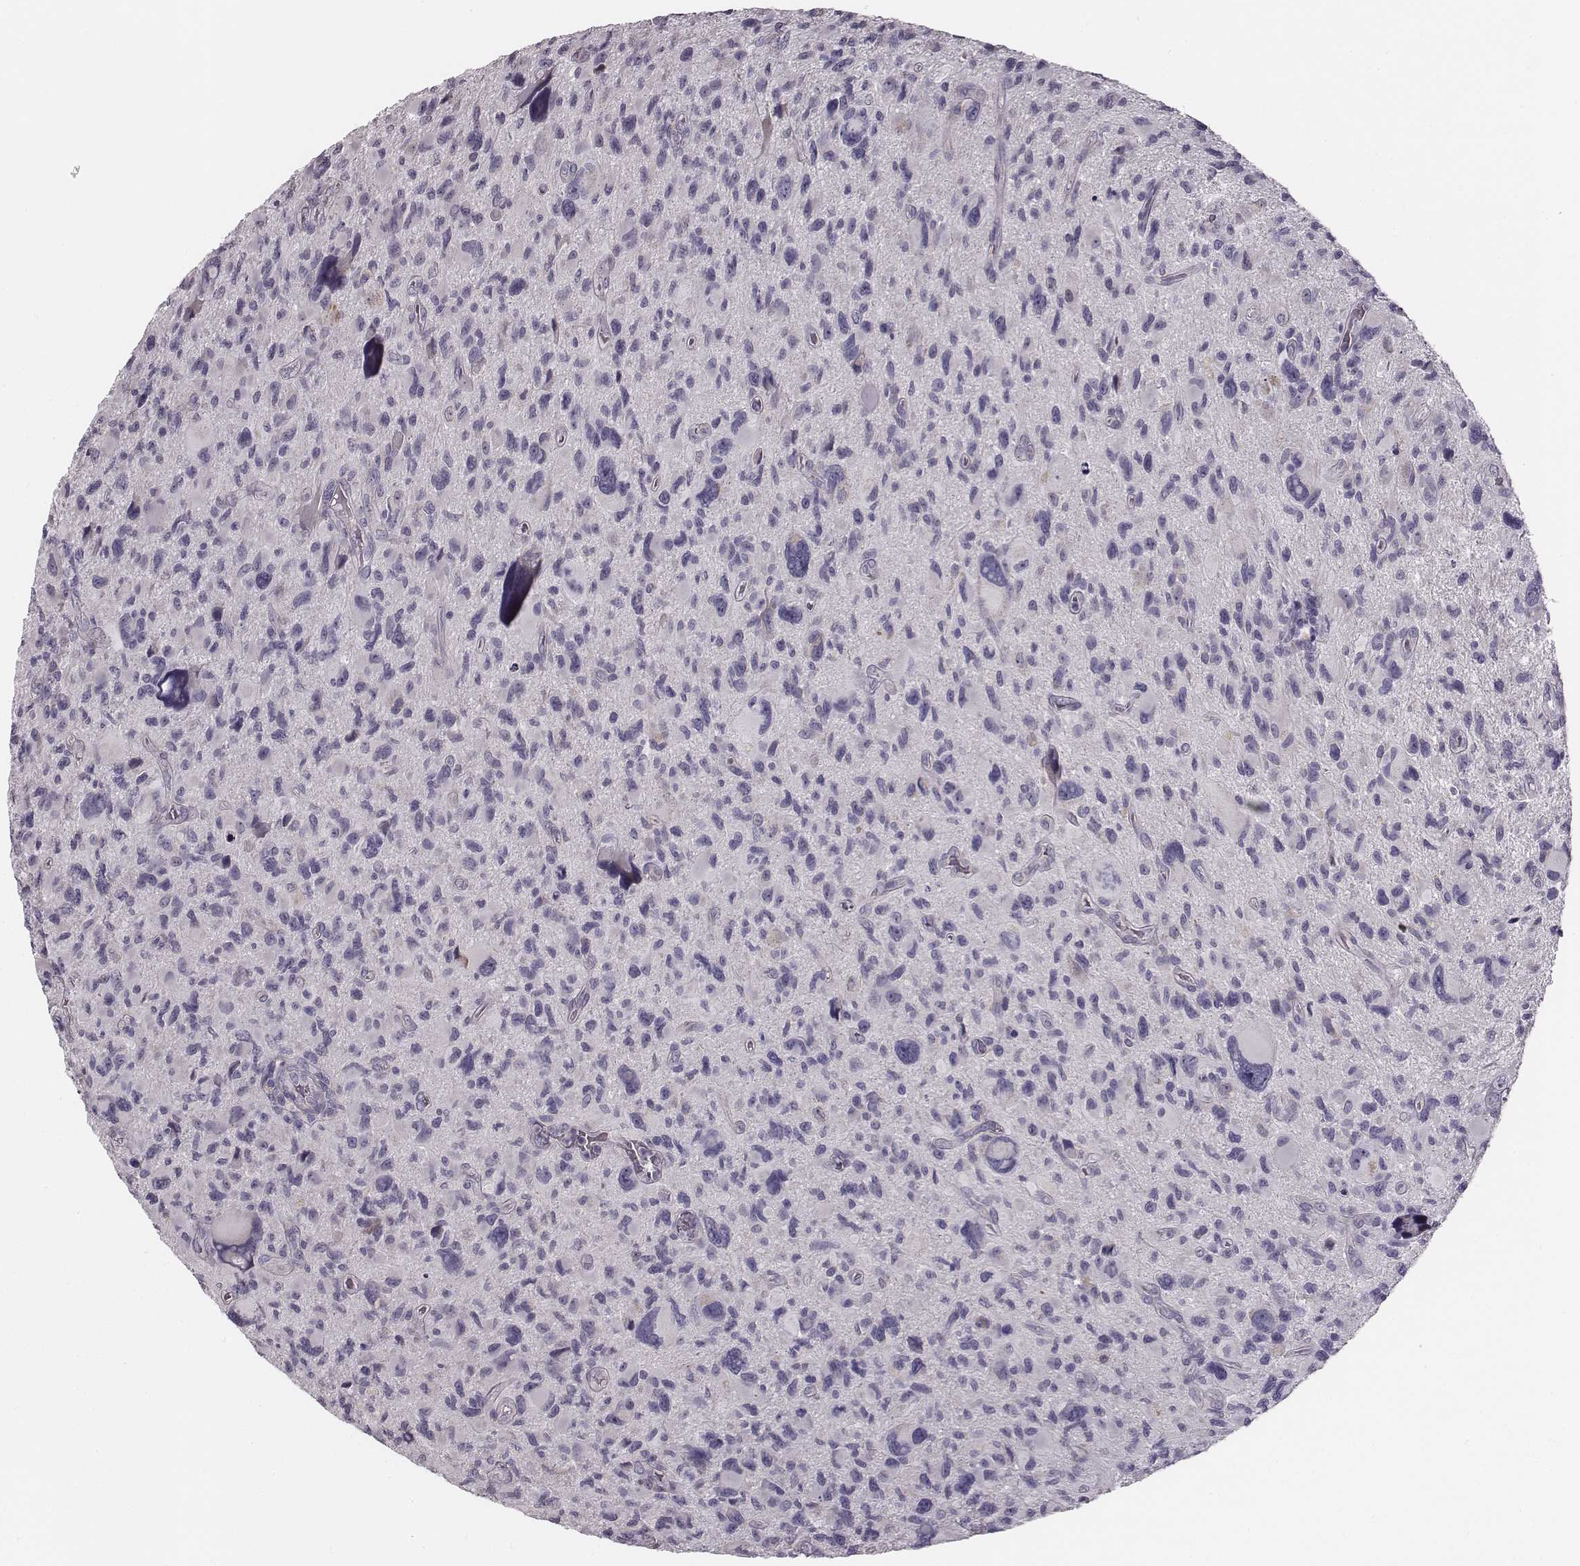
{"staining": {"intensity": "negative", "quantity": "none", "location": "none"}, "tissue": "glioma", "cell_type": "Tumor cells", "image_type": "cancer", "snomed": [{"axis": "morphology", "description": "Glioma, malignant, NOS"}, {"axis": "morphology", "description": "Glioma, malignant, High grade"}, {"axis": "topography", "description": "Brain"}], "caption": "This is an IHC histopathology image of human glioma. There is no staining in tumor cells.", "gene": "UBL4B", "patient": {"sex": "female", "age": 71}}